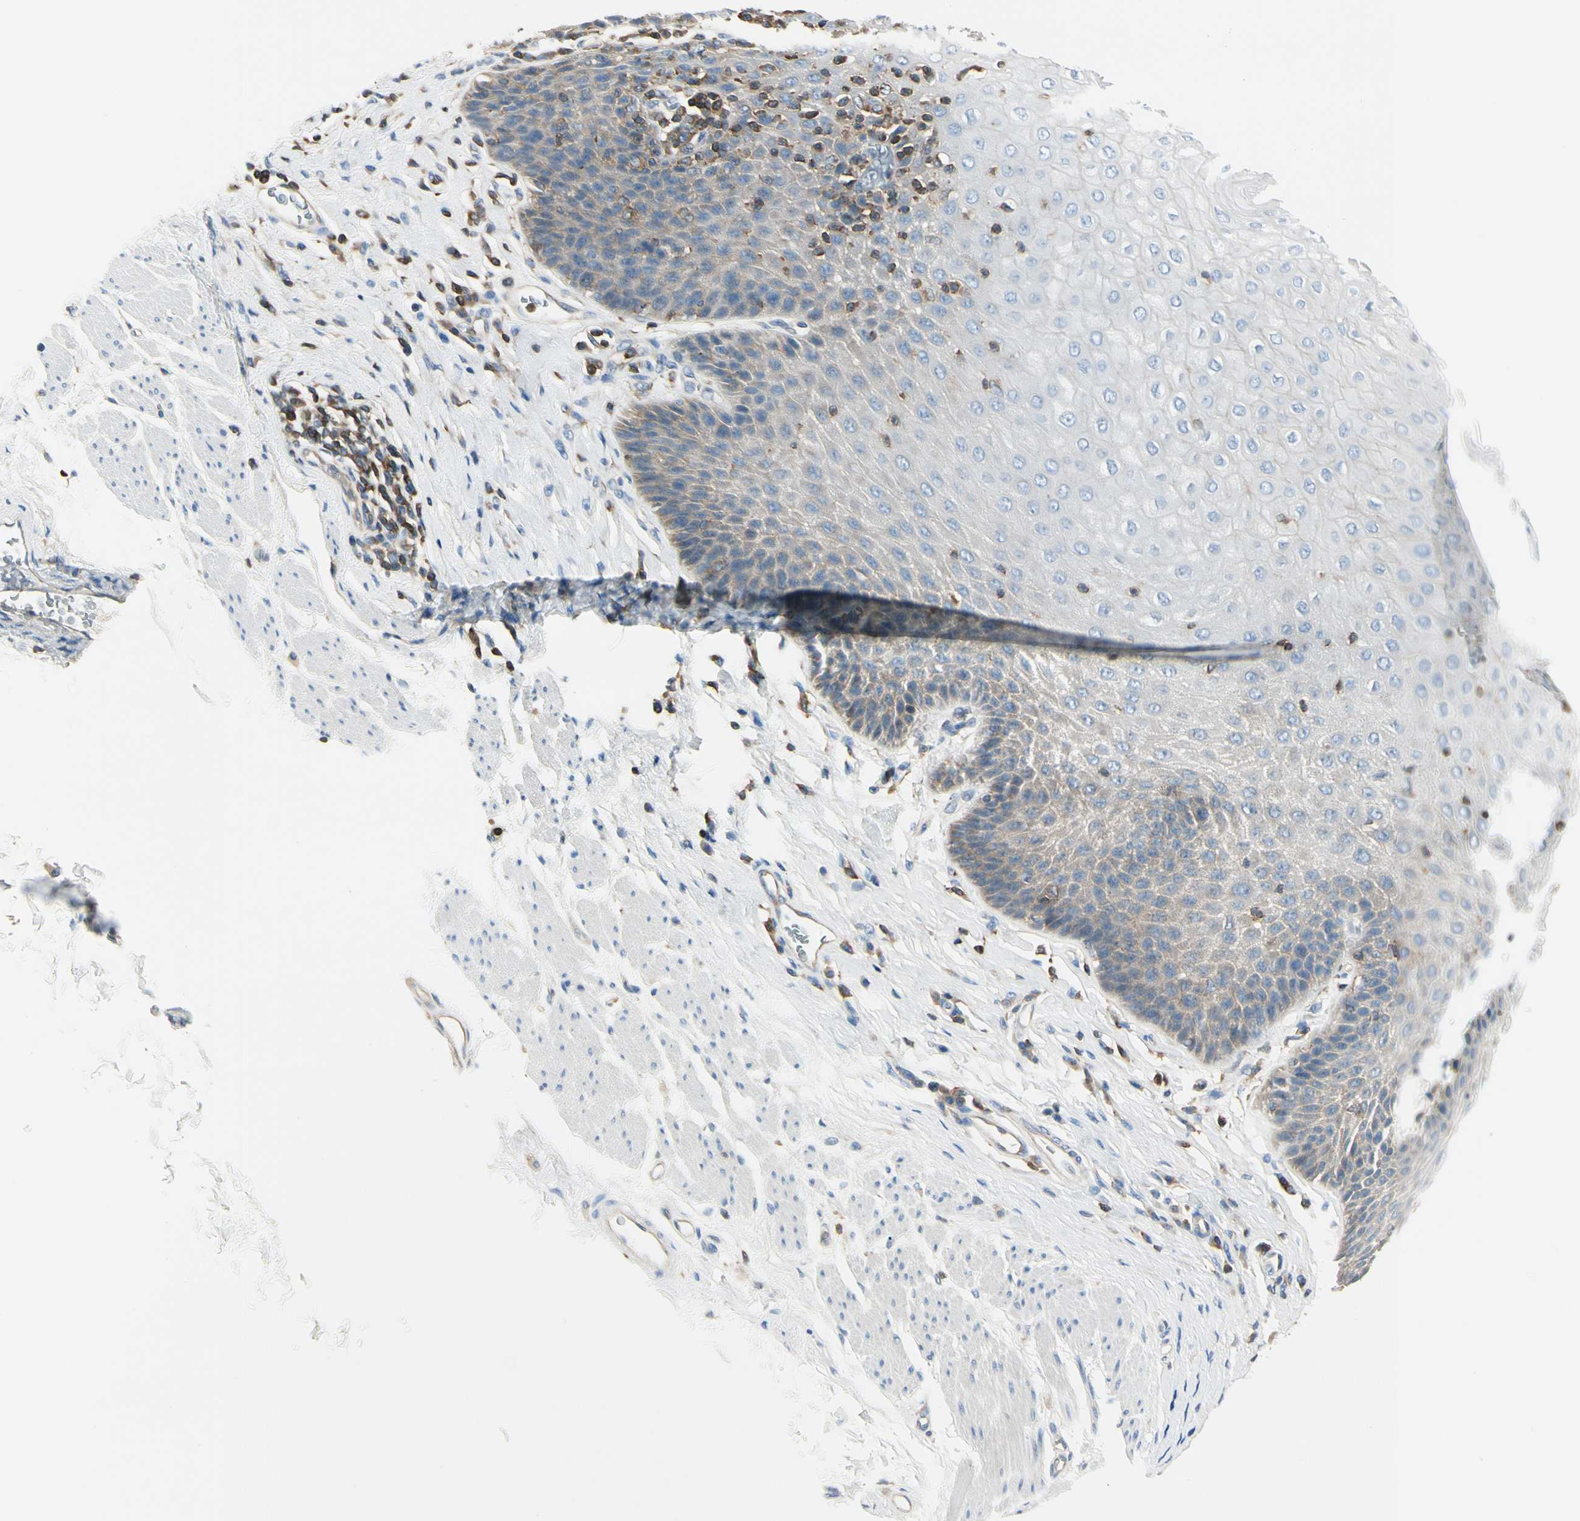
{"staining": {"intensity": "weak", "quantity": "25%-75%", "location": "cytoplasmic/membranous"}, "tissue": "esophagus", "cell_type": "Squamous epithelial cells", "image_type": "normal", "snomed": [{"axis": "morphology", "description": "Normal tissue, NOS"}, {"axis": "topography", "description": "Esophagus"}], "caption": "Protein staining of benign esophagus demonstrates weak cytoplasmic/membranous expression in approximately 25%-75% of squamous epithelial cells.", "gene": "CAPZA2", "patient": {"sex": "female", "age": 61}}